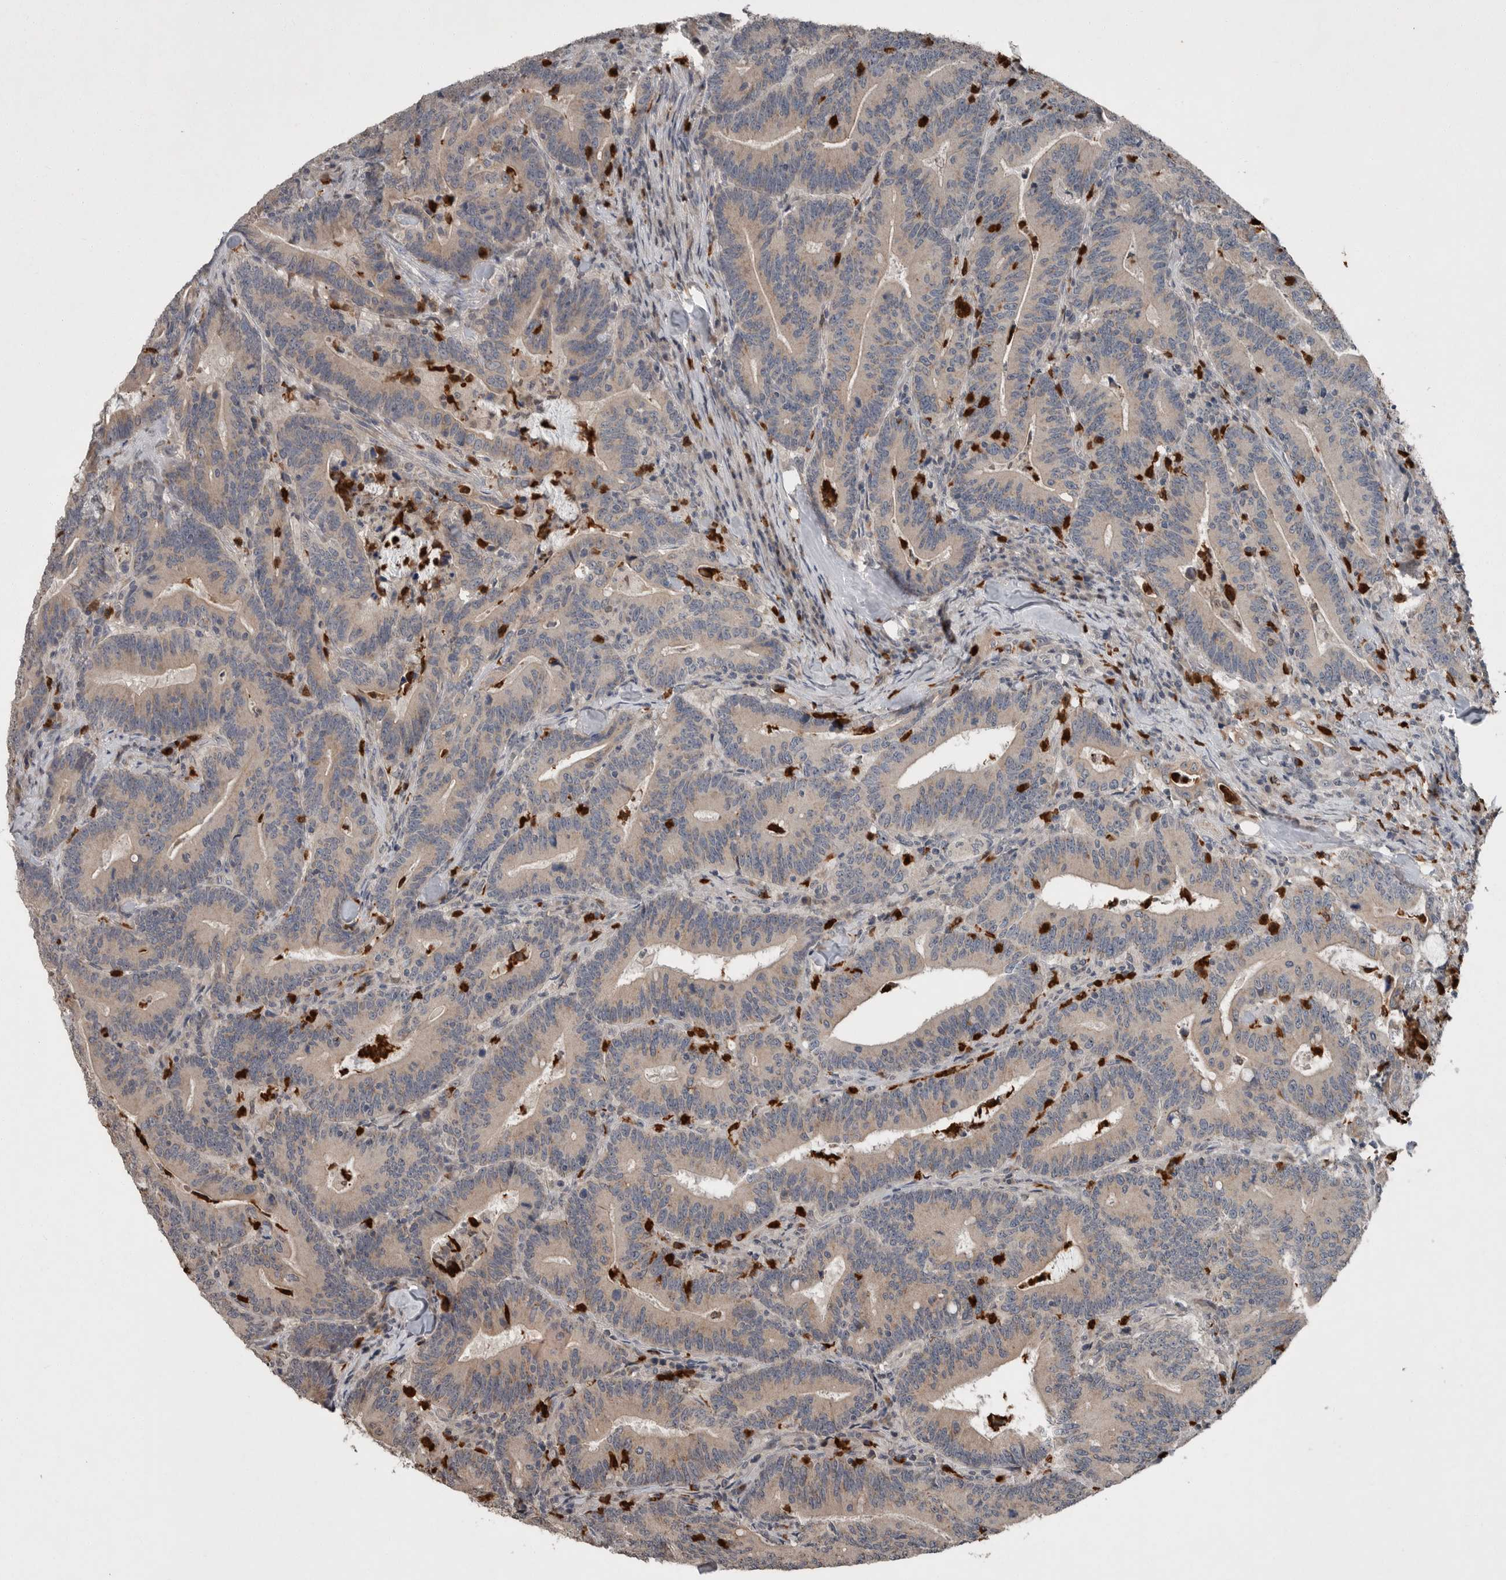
{"staining": {"intensity": "weak", "quantity": ">75%", "location": "cytoplasmic/membranous"}, "tissue": "colorectal cancer", "cell_type": "Tumor cells", "image_type": "cancer", "snomed": [{"axis": "morphology", "description": "Adenocarcinoma, NOS"}, {"axis": "topography", "description": "Colon"}], "caption": "Tumor cells demonstrate low levels of weak cytoplasmic/membranous positivity in about >75% of cells in human colorectal cancer (adenocarcinoma).", "gene": "SCP2", "patient": {"sex": "female", "age": 66}}